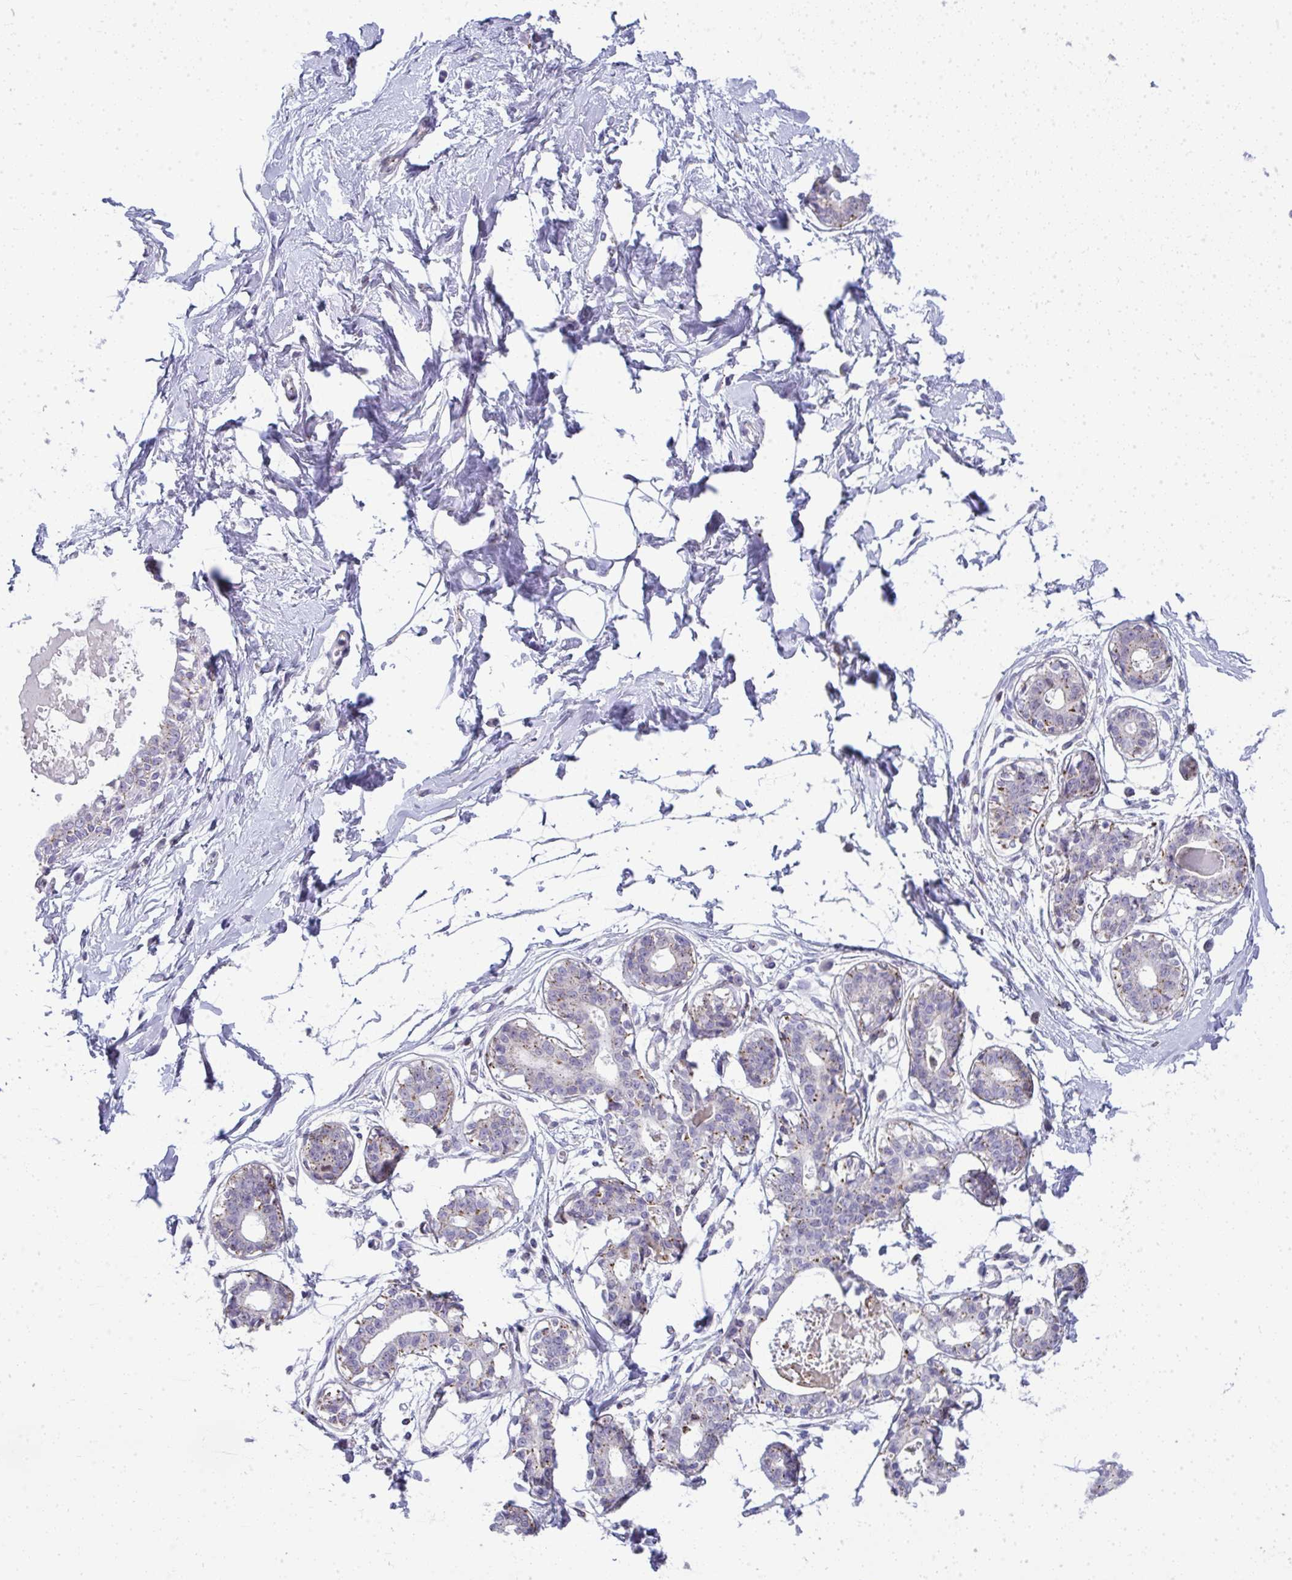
{"staining": {"intensity": "negative", "quantity": "none", "location": "none"}, "tissue": "breast", "cell_type": "Adipocytes", "image_type": "normal", "snomed": [{"axis": "morphology", "description": "Normal tissue, NOS"}, {"axis": "topography", "description": "Breast"}], "caption": "The photomicrograph demonstrates no staining of adipocytes in normal breast.", "gene": "VPS4B", "patient": {"sex": "female", "age": 45}}